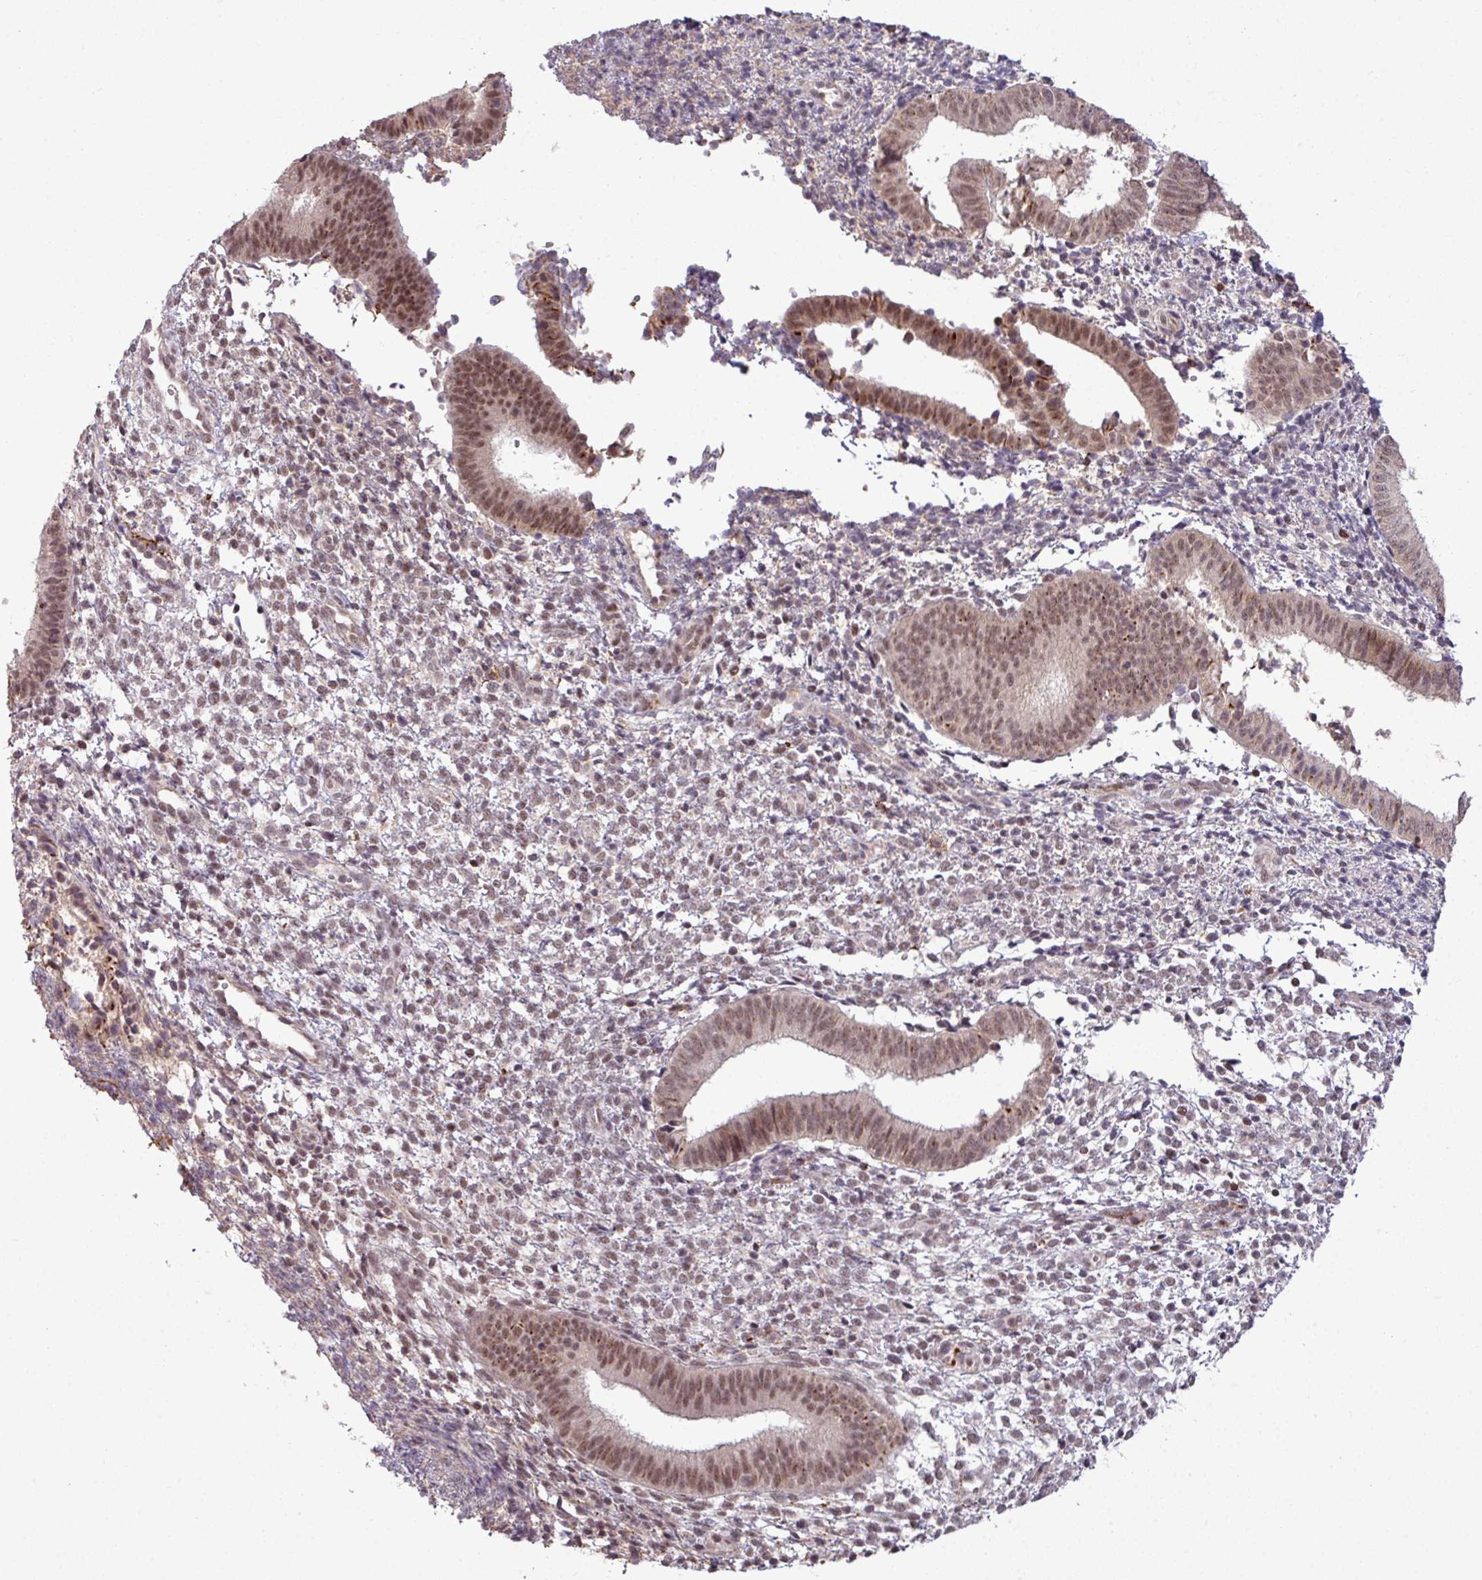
{"staining": {"intensity": "moderate", "quantity": "<25%", "location": "nuclear"}, "tissue": "endometrium", "cell_type": "Cells in endometrial stroma", "image_type": "normal", "snomed": [{"axis": "morphology", "description": "Normal tissue, NOS"}, {"axis": "topography", "description": "Endometrium"}], "caption": "Endometrium stained for a protein (brown) demonstrates moderate nuclear positive expression in about <25% of cells in endometrial stroma.", "gene": "ZC2HC1C", "patient": {"sex": "female", "age": 49}}